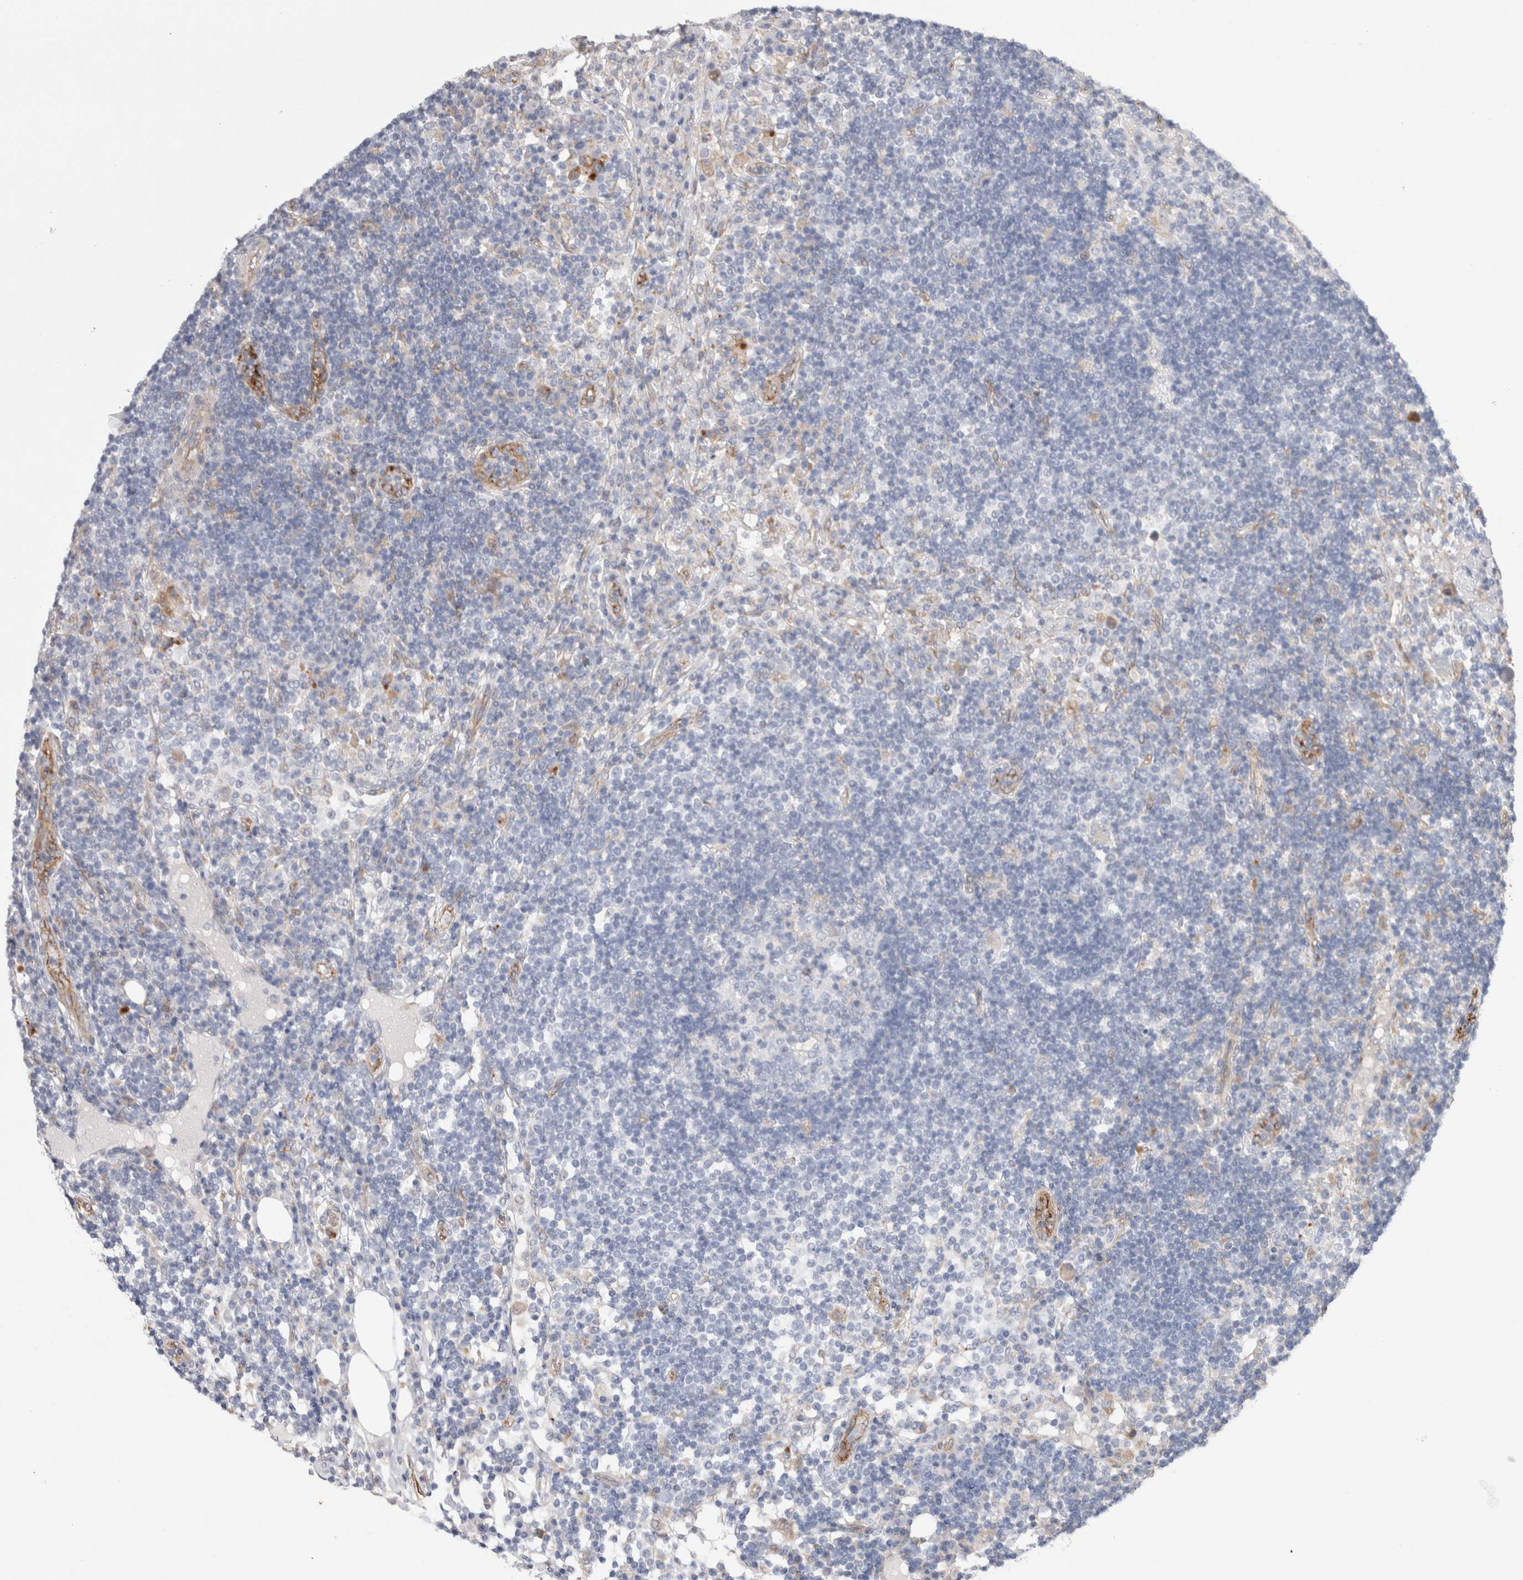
{"staining": {"intensity": "negative", "quantity": "none", "location": "none"}, "tissue": "lymph node", "cell_type": "Germinal center cells", "image_type": "normal", "snomed": [{"axis": "morphology", "description": "Normal tissue, NOS"}, {"axis": "topography", "description": "Lymph node"}], "caption": "Micrograph shows no protein staining in germinal center cells of normal lymph node. Brightfield microscopy of immunohistochemistry (IHC) stained with DAB (3,3'-diaminobenzidine) (brown) and hematoxylin (blue), captured at high magnification.", "gene": "CNPY4", "patient": {"sex": "female", "age": 53}}